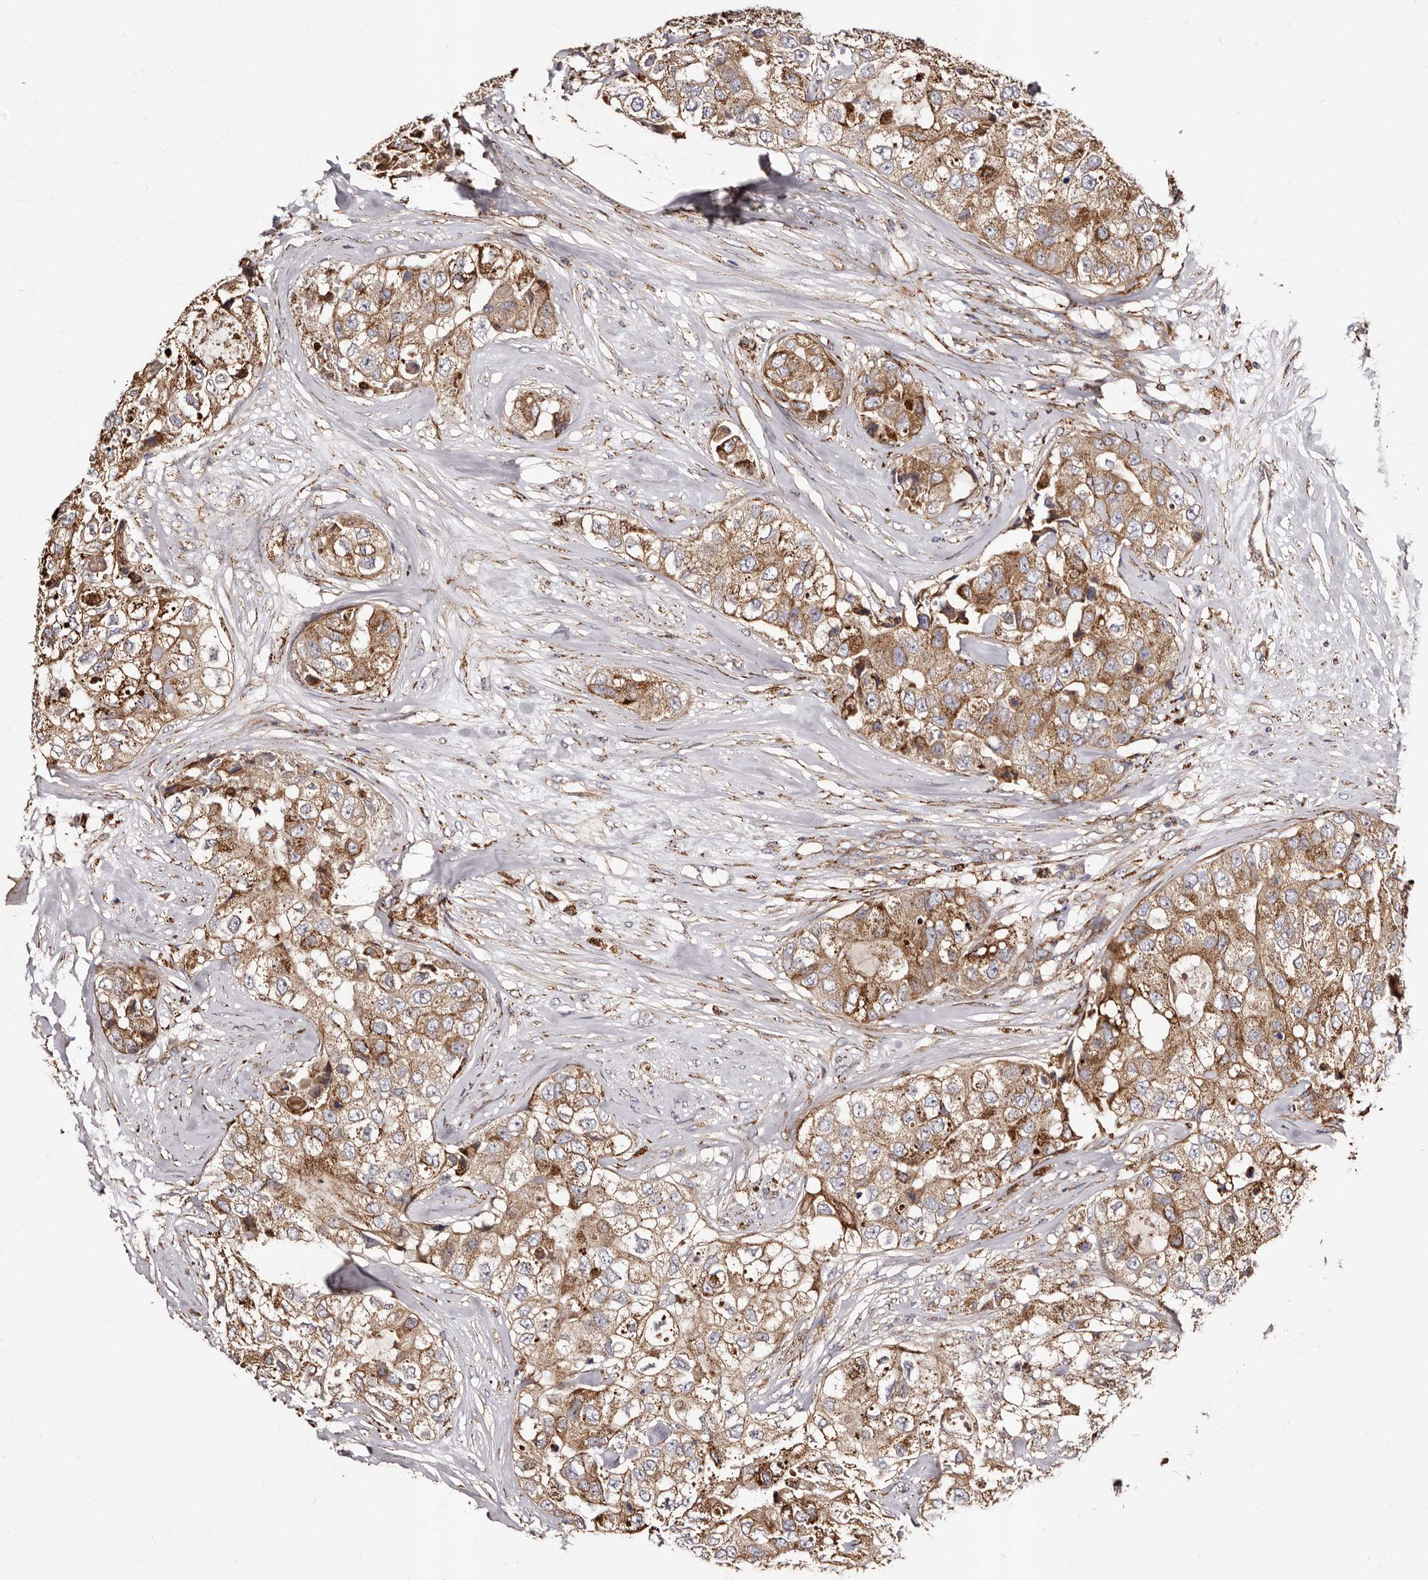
{"staining": {"intensity": "moderate", "quantity": ">75%", "location": "cytoplasmic/membranous"}, "tissue": "breast cancer", "cell_type": "Tumor cells", "image_type": "cancer", "snomed": [{"axis": "morphology", "description": "Duct carcinoma"}, {"axis": "topography", "description": "Breast"}], "caption": "Infiltrating ductal carcinoma (breast) stained for a protein (brown) displays moderate cytoplasmic/membranous positive expression in about >75% of tumor cells.", "gene": "LUZP1", "patient": {"sex": "female", "age": 62}}